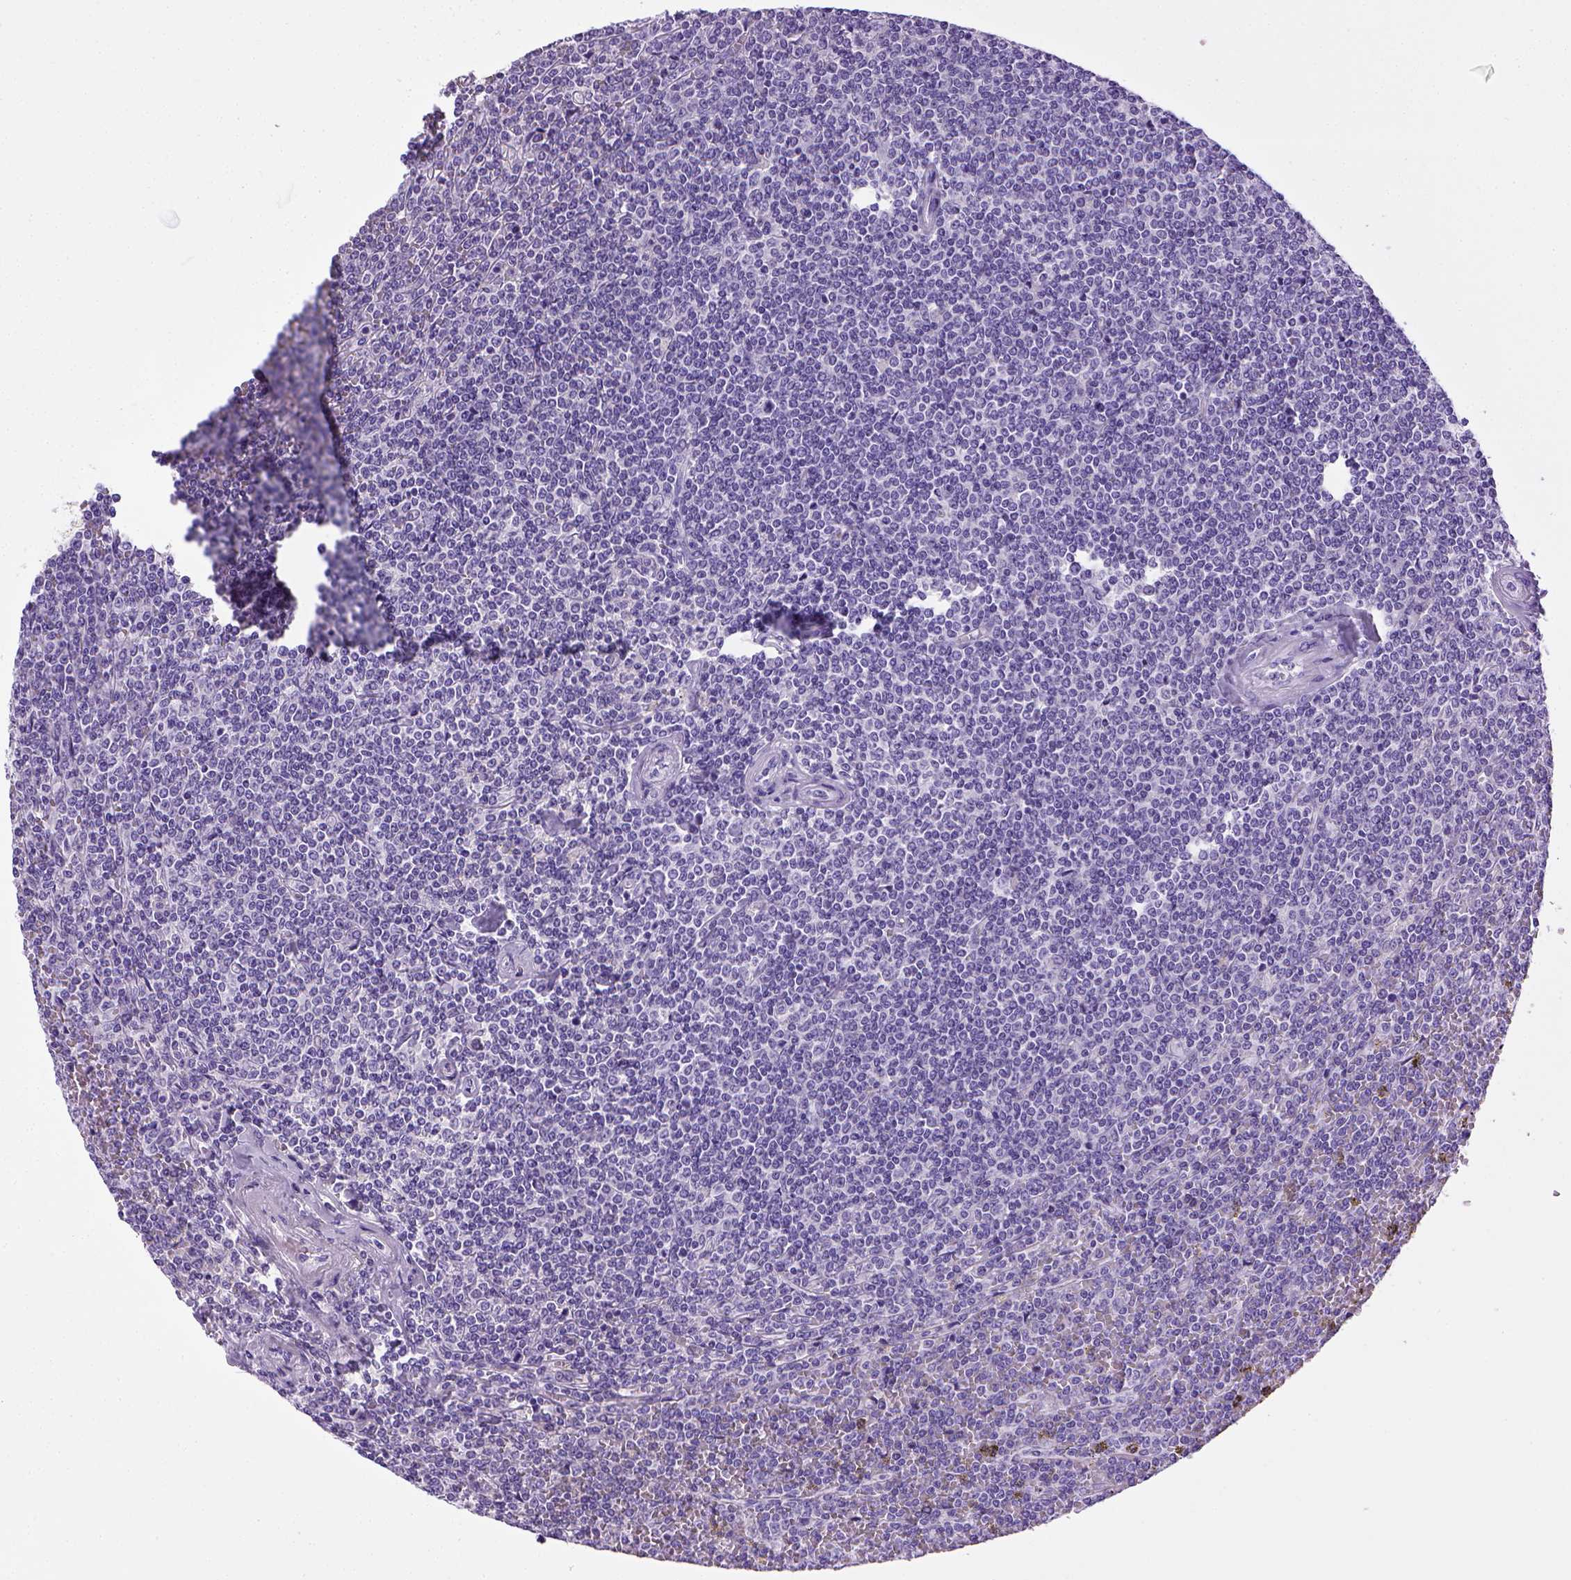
{"staining": {"intensity": "negative", "quantity": "none", "location": "none"}, "tissue": "lymphoma", "cell_type": "Tumor cells", "image_type": "cancer", "snomed": [{"axis": "morphology", "description": "Malignant lymphoma, non-Hodgkin's type, Low grade"}, {"axis": "topography", "description": "Spleen"}], "caption": "Photomicrograph shows no significant protein expression in tumor cells of malignant lymphoma, non-Hodgkin's type (low-grade). The staining was performed using DAB to visualize the protein expression in brown, while the nuclei were stained in blue with hematoxylin (Magnification: 20x).", "gene": "CDH1", "patient": {"sex": "female", "age": 19}}